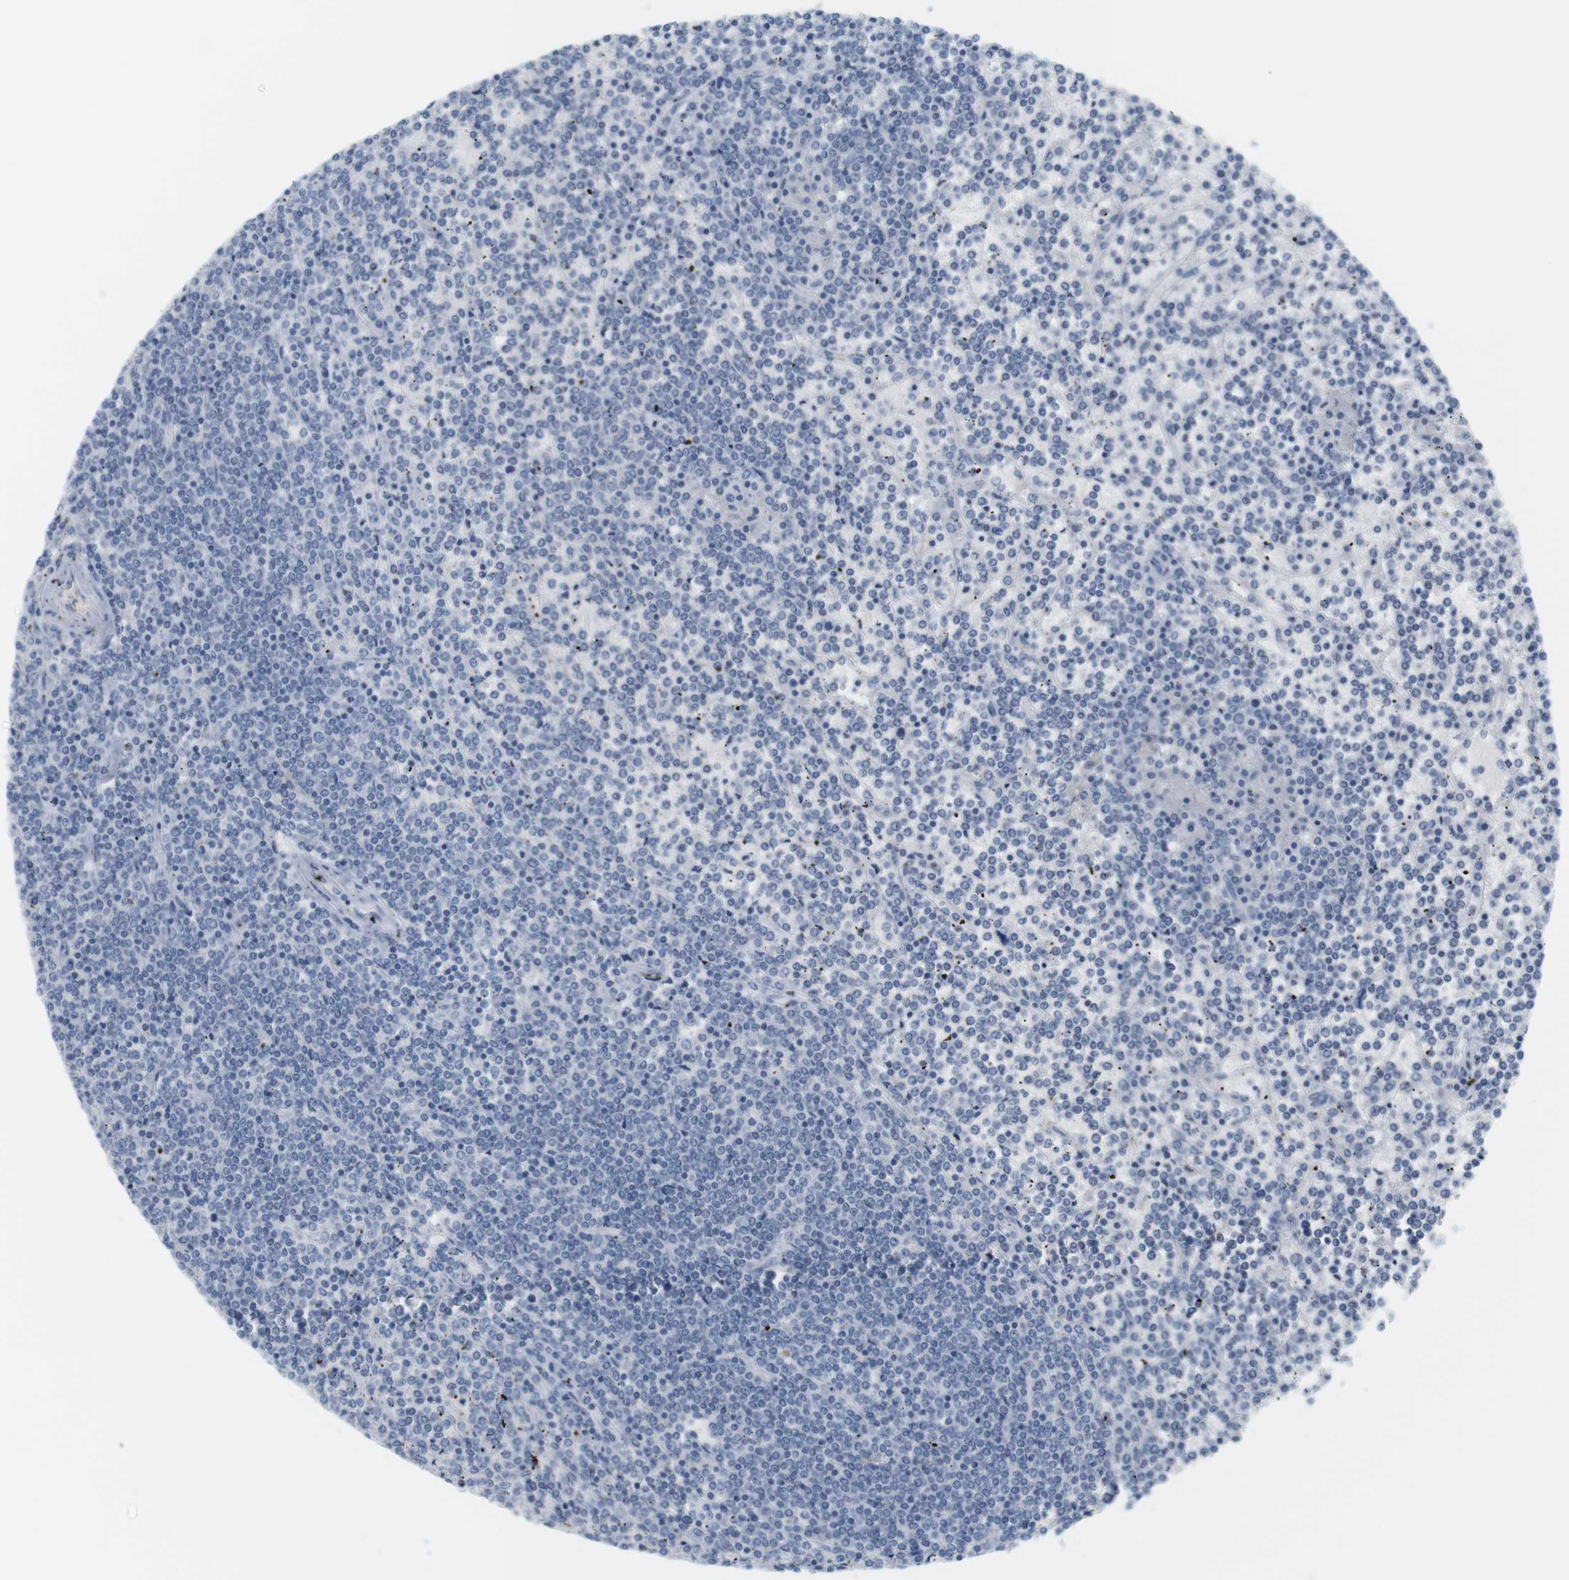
{"staining": {"intensity": "negative", "quantity": "none", "location": "none"}, "tissue": "lymphoma", "cell_type": "Tumor cells", "image_type": "cancer", "snomed": [{"axis": "morphology", "description": "Malignant lymphoma, non-Hodgkin's type, Low grade"}, {"axis": "topography", "description": "Spleen"}], "caption": "Human low-grade malignant lymphoma, non-Hodgkin's type stained for a protein using immunohistochemistry (IHC) reveals no expression in tumor cells.", "gene": "CREB3L2", "patient": {"sex": "female", "age": 19}}